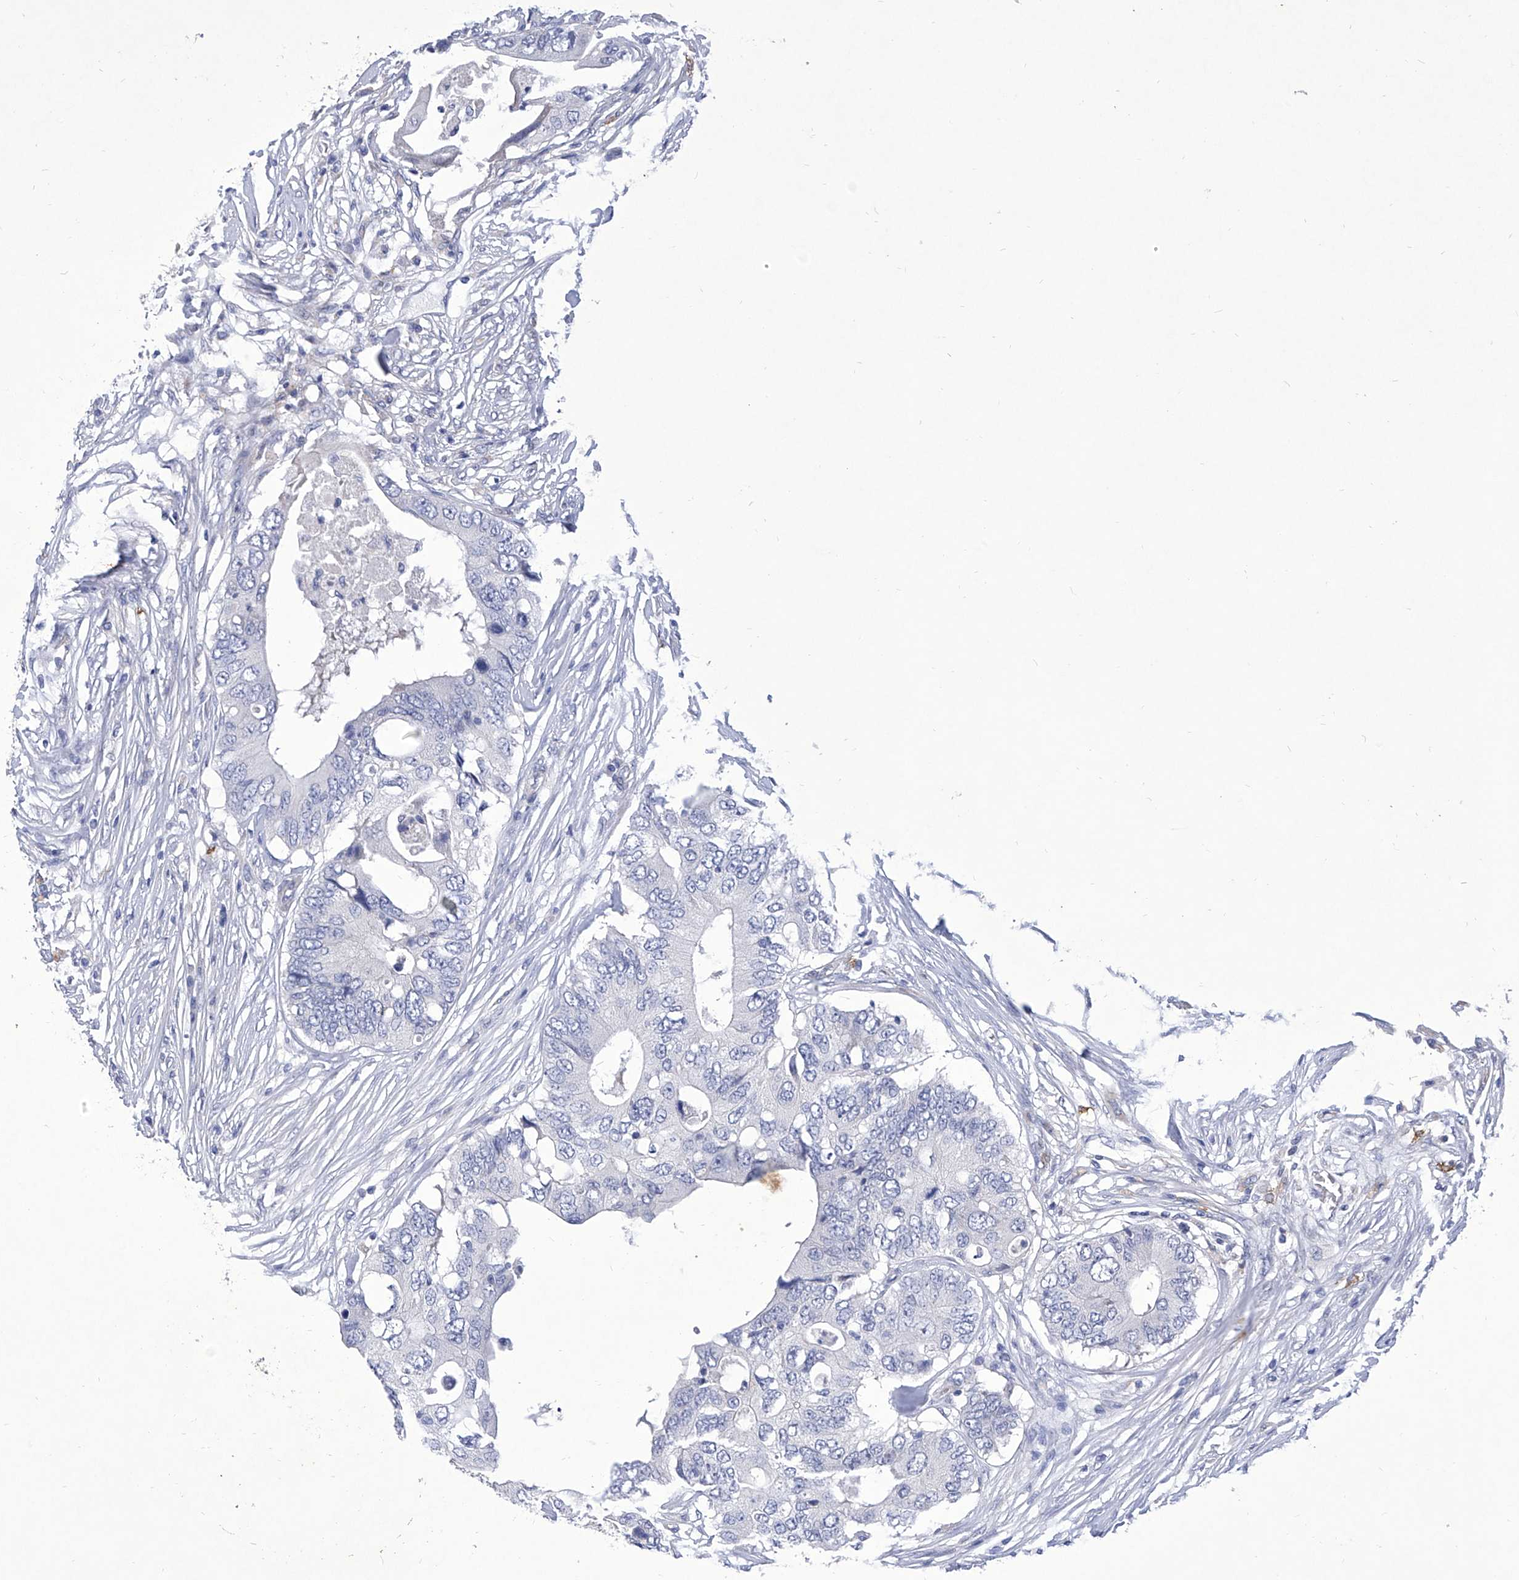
{"staining": {"intensity": "negative", "quantity": "none", "location": "none"}, "tissue": "colorectal cancer", "cell_type": "Tumor cells", "image_type": "cancer", "snomed": [{"axis": "morphology", "description": "Adenocarcinoma, NOS"}, {"axis": "topography", "description": "Colon"}], "caption": "Tumor cells are negative for protein expression in human colorectal adenocarcinoma.", "gene": "IFNL2", "patient": {"sex": "male", "age": 71}}